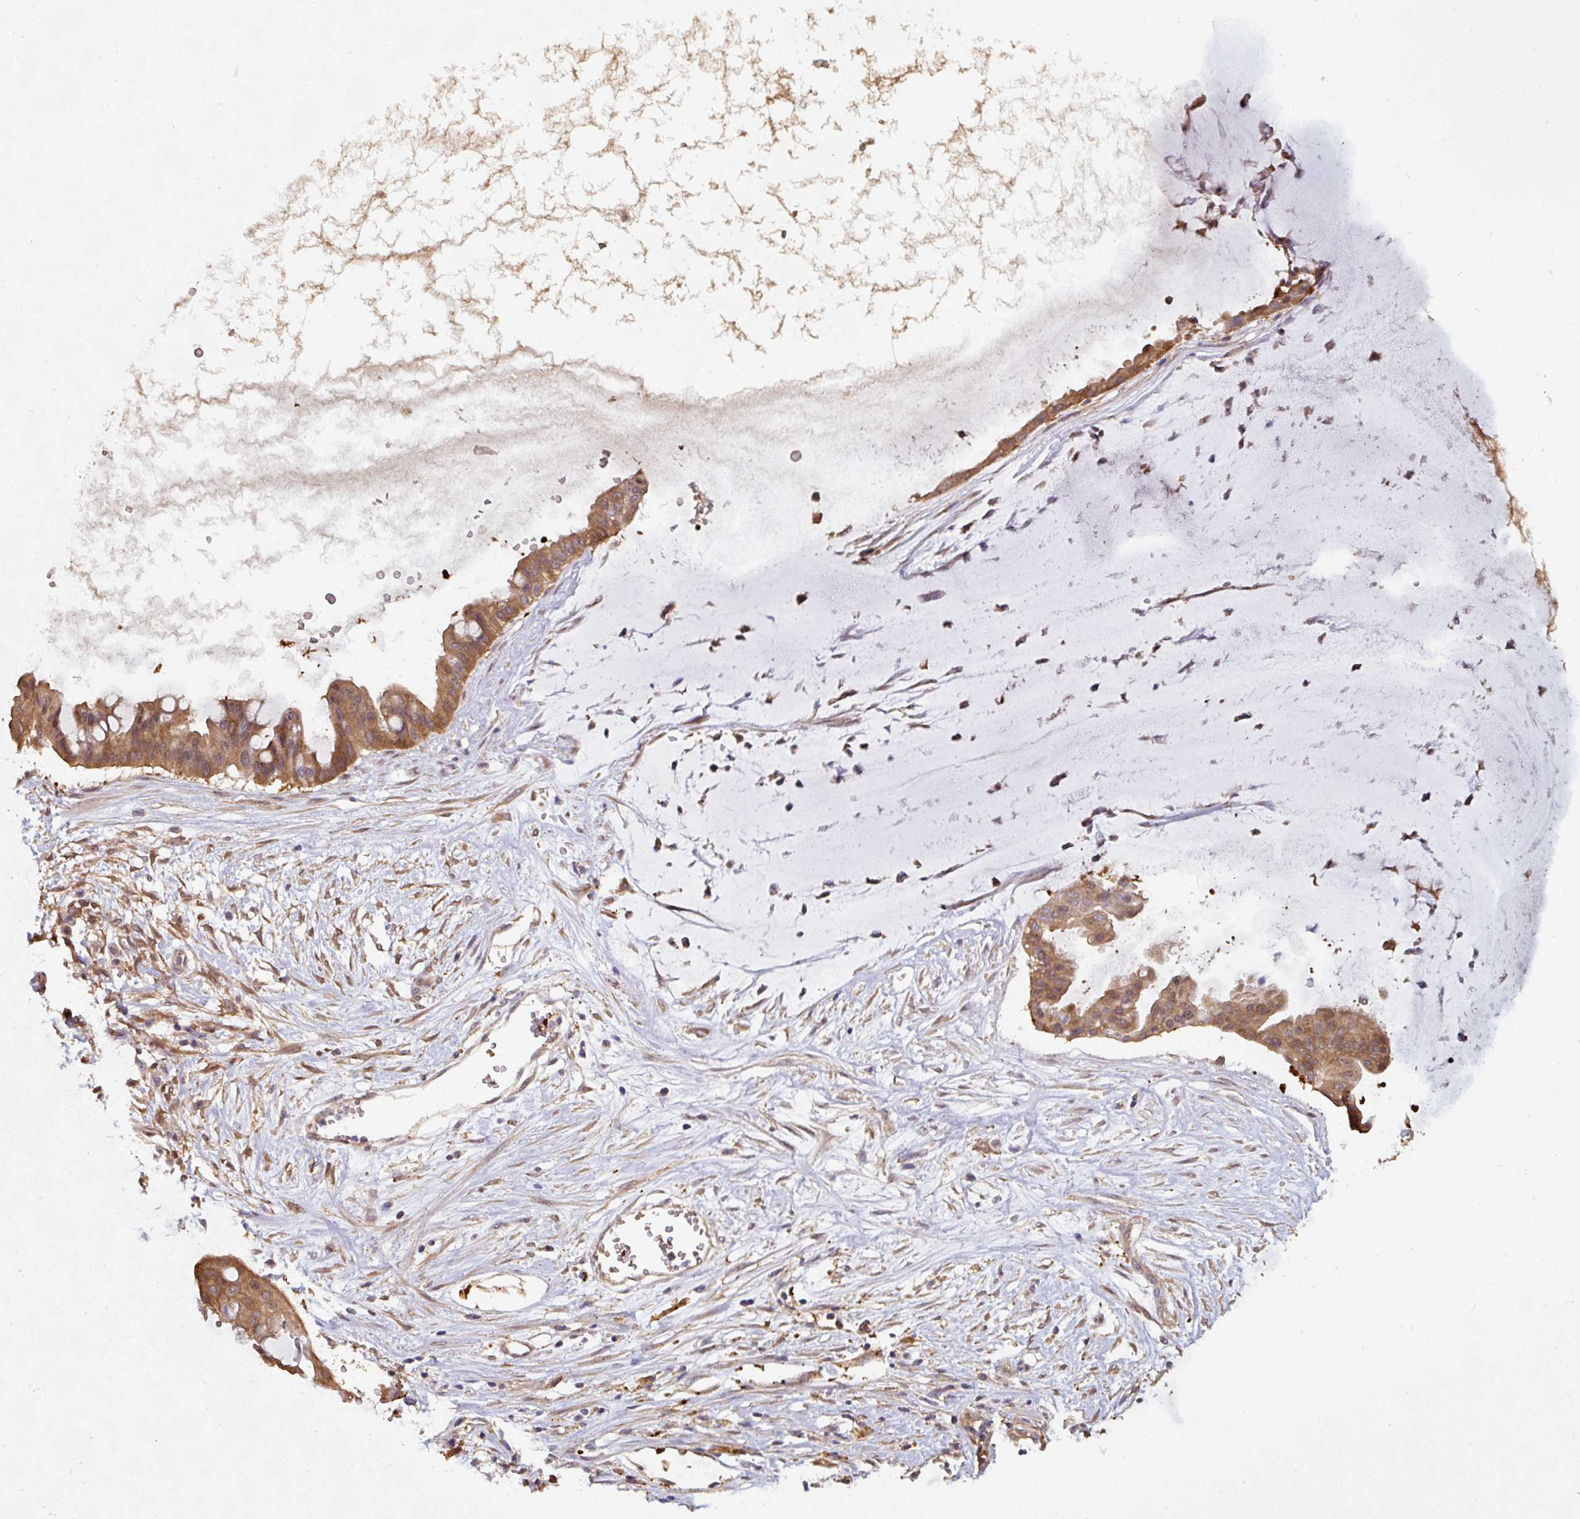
{"staining": {"intensity": "moderate", "quantity": ">75%", "location": "cytoplasmic/membranous"}, "tissue": "ovarian cancer", "cell_type": "Tumor cells", "image_type": "cancer", "snomed": [{"axis": "morphology", "description": "Cystadenocarcinoma, mucinous, NOS"}, {"axis": "topography", "description": "Ovary"}], "caption": "High-power microscopy captured an immunohistochemistry image of ovarian mucinous cystadenocarcinoma, revealing moderate cytoplasmic/membranous positivity in about >75% of tumor cells.", "gene": "ST13", "patient": {"sex": "female", "age": 73}}